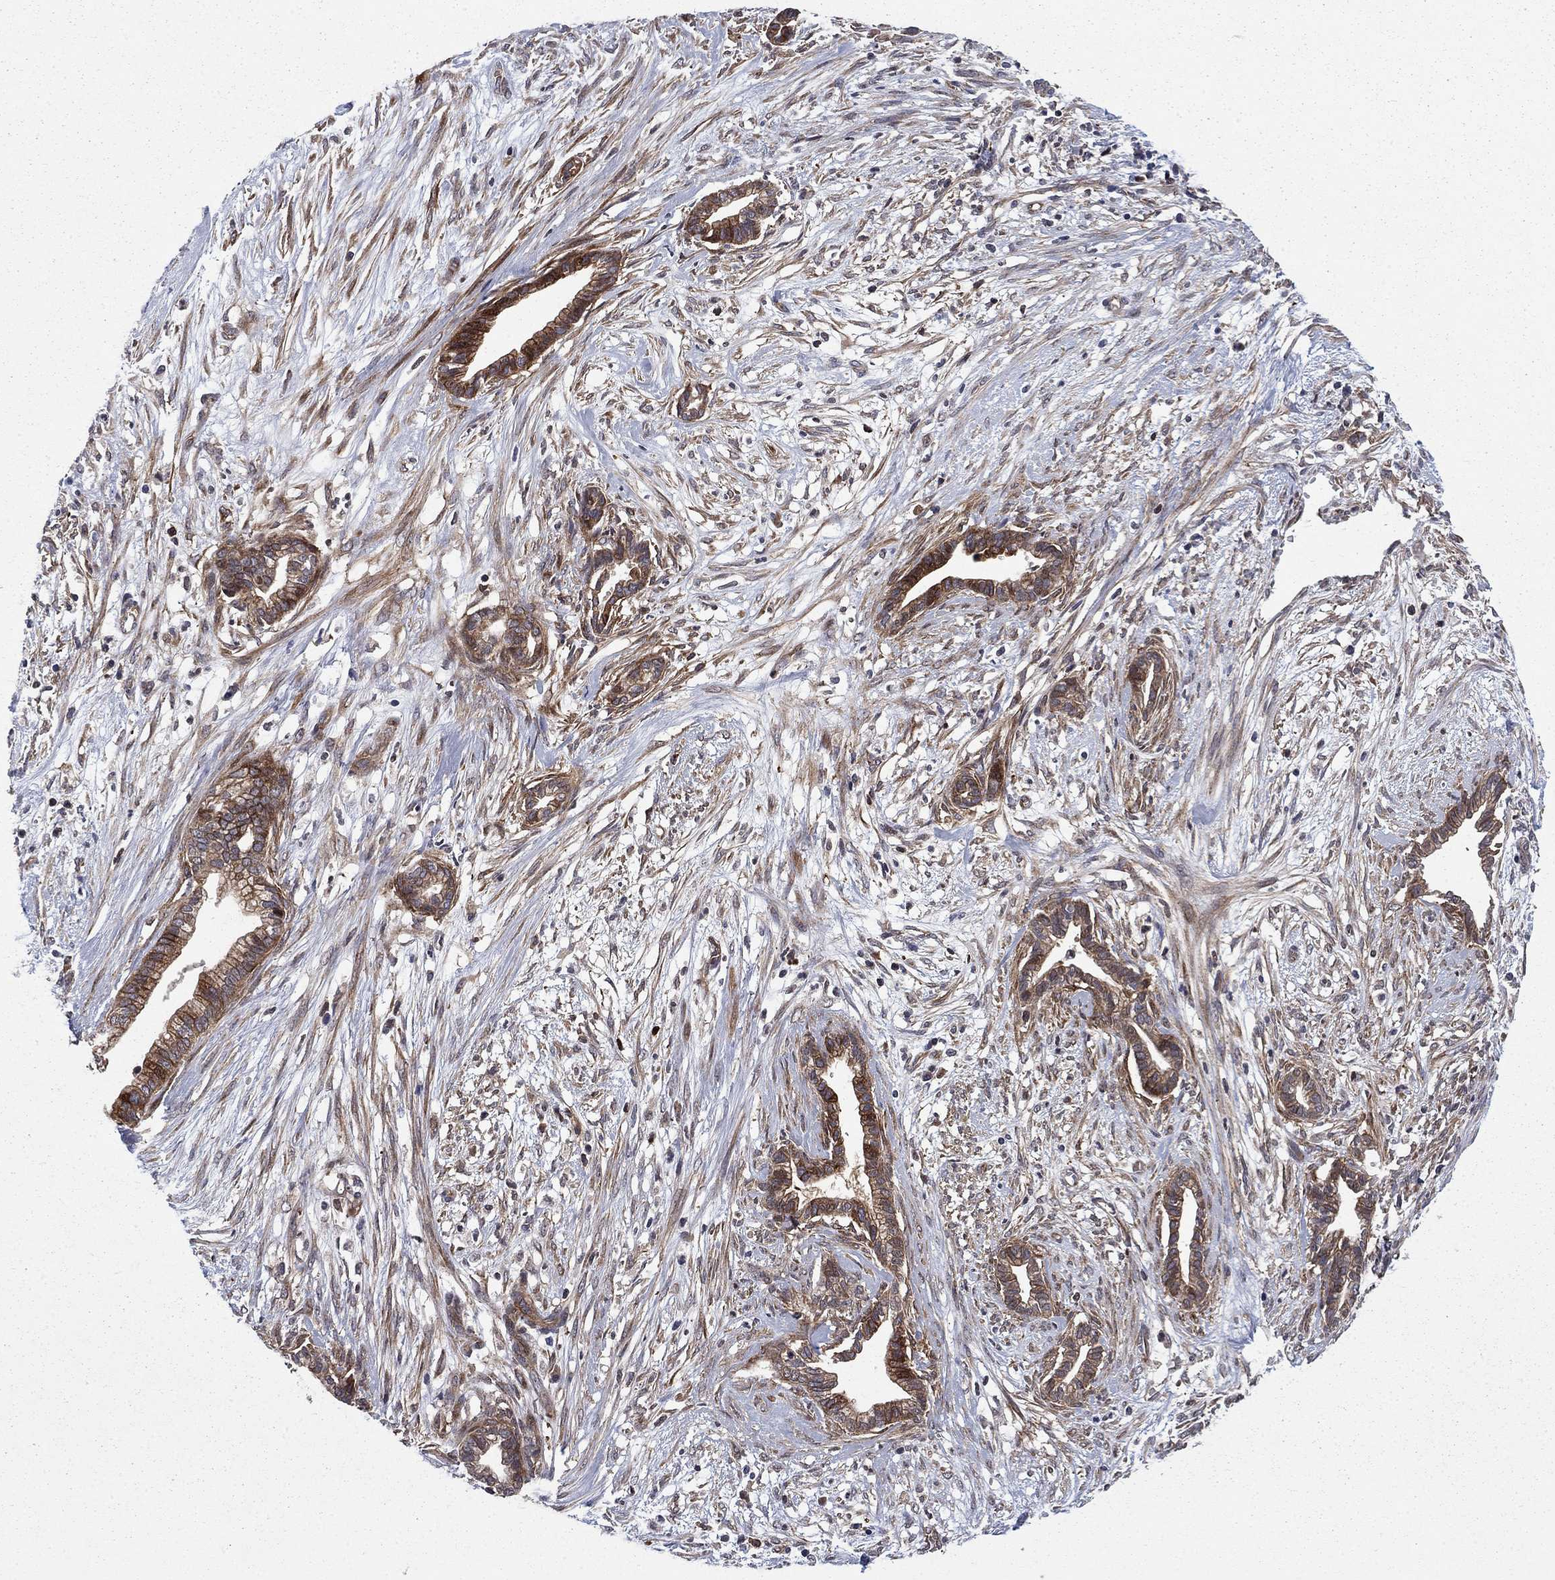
{"staining": {"intensity": "strong", "quantity": "25%-75%", "location": "cytoplasmic/membranous"}, "tissue": "cervical cancer", "cell_type": "Tumor cells", "image_type": "cancer", "snomed": [{"axis": "morphology", "description": "Adenocarcinoma, NOS"}, {"axis": "topography", "description": "Cervix"}], "caption": "Protein staining of adenocarcinoma (cervical) tissue displays strong cytoplasmic/membranous staining in about 25%-75% of tumor cells.", "gene": "HDAC4", "patient": {"sex": "female", "age": 62}}